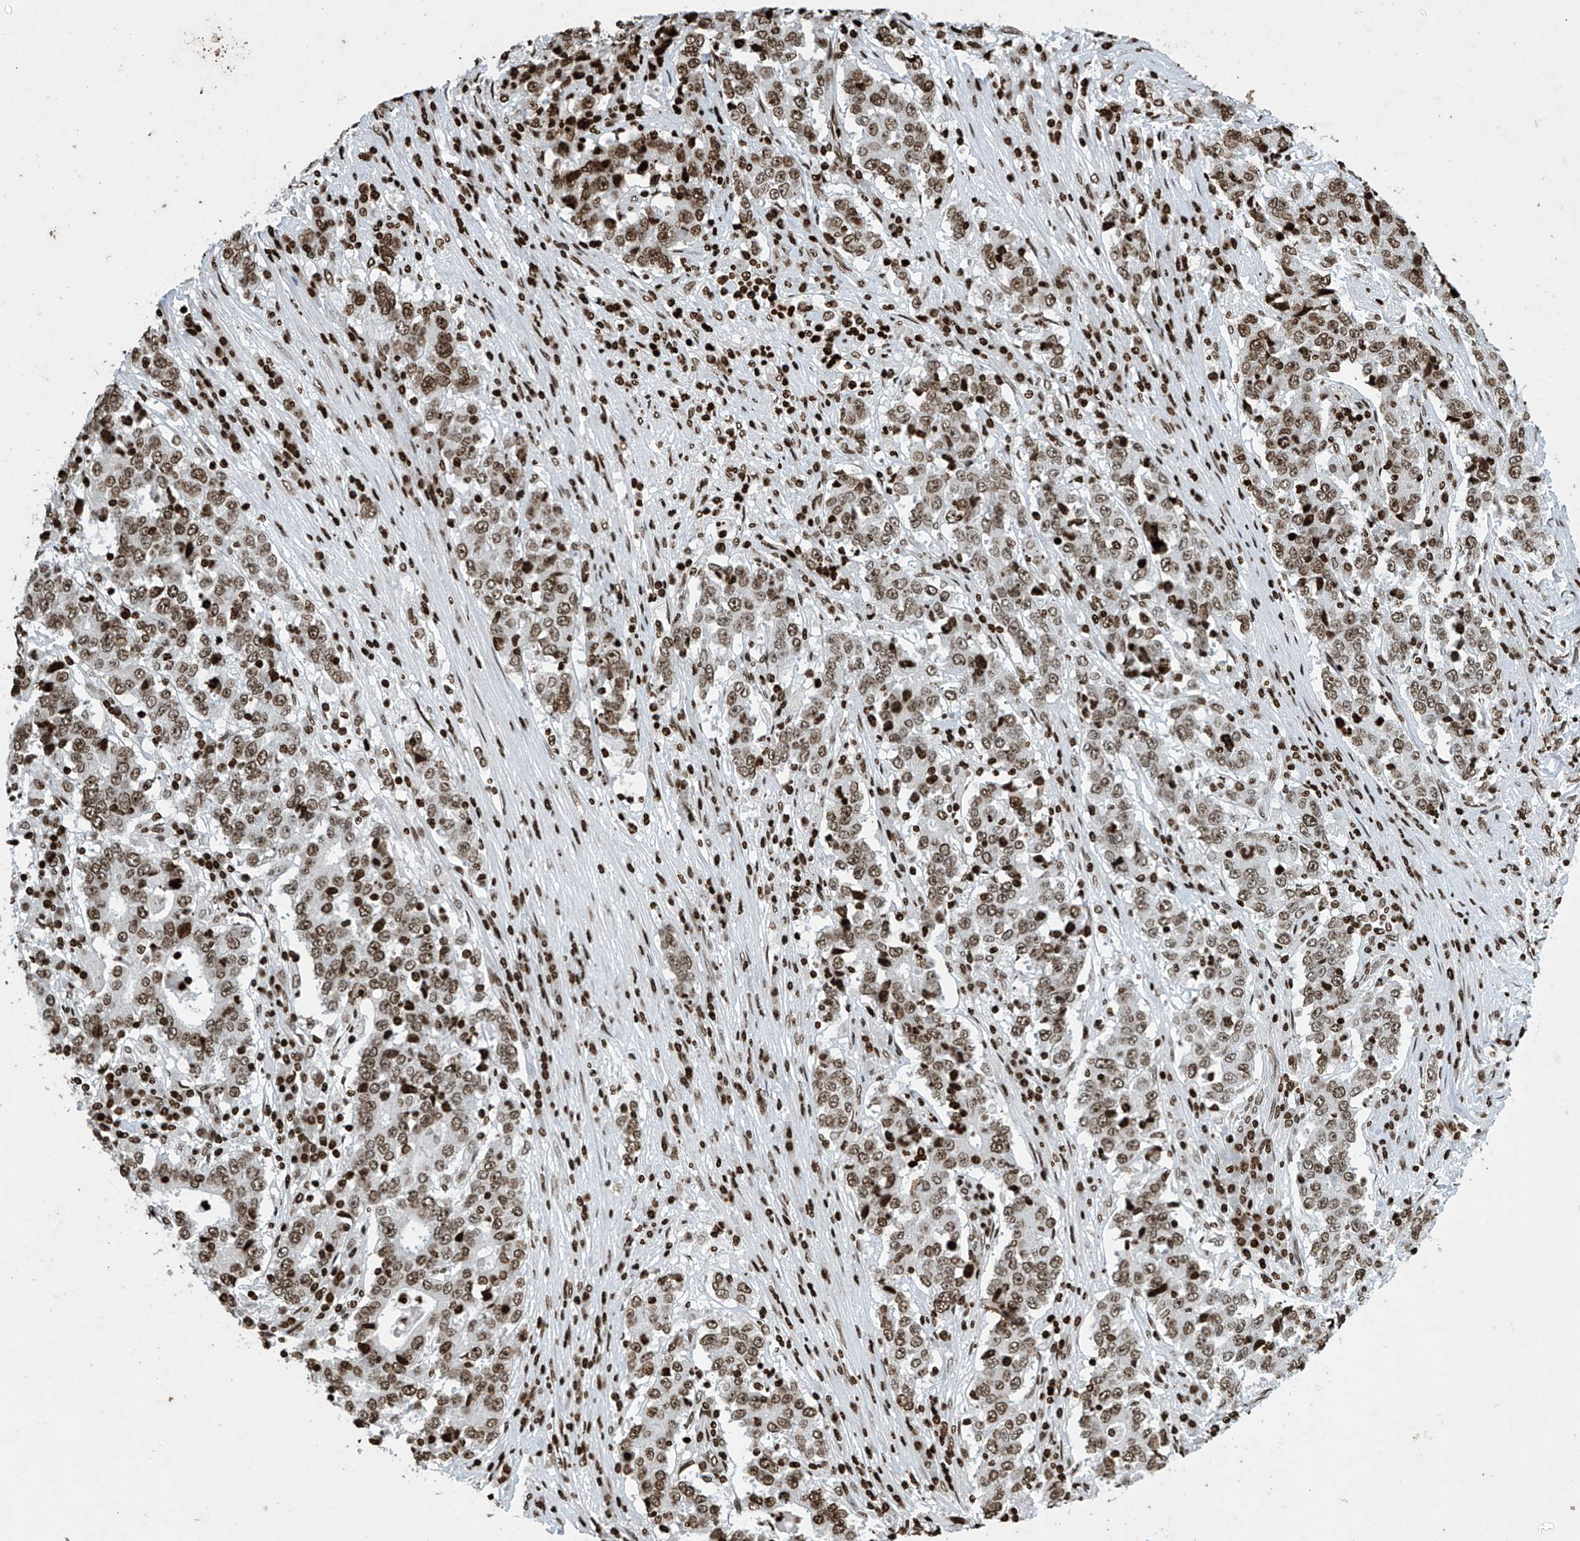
{"staining": {"intensity": "moderate", "quantity": ">75%", "location": "nuclear"}, "tissue": "stomach cancer", "cell_type": "Tumor cells", "image_type": "cancer", "snomed": [{"axis": "morphology", "description": "Adenocarcinoma, NOS"}, {"axis": "topography", "description": "Stomach"}], "caption": "Immunohistochemical staining of adenocarcinoma (stomach) reveals medium levels of moderate nuclear protein positivity in approximately >75% of tumor cells.", "gene": "H4C16", "patient": {"sex": "male", "age": 59}}